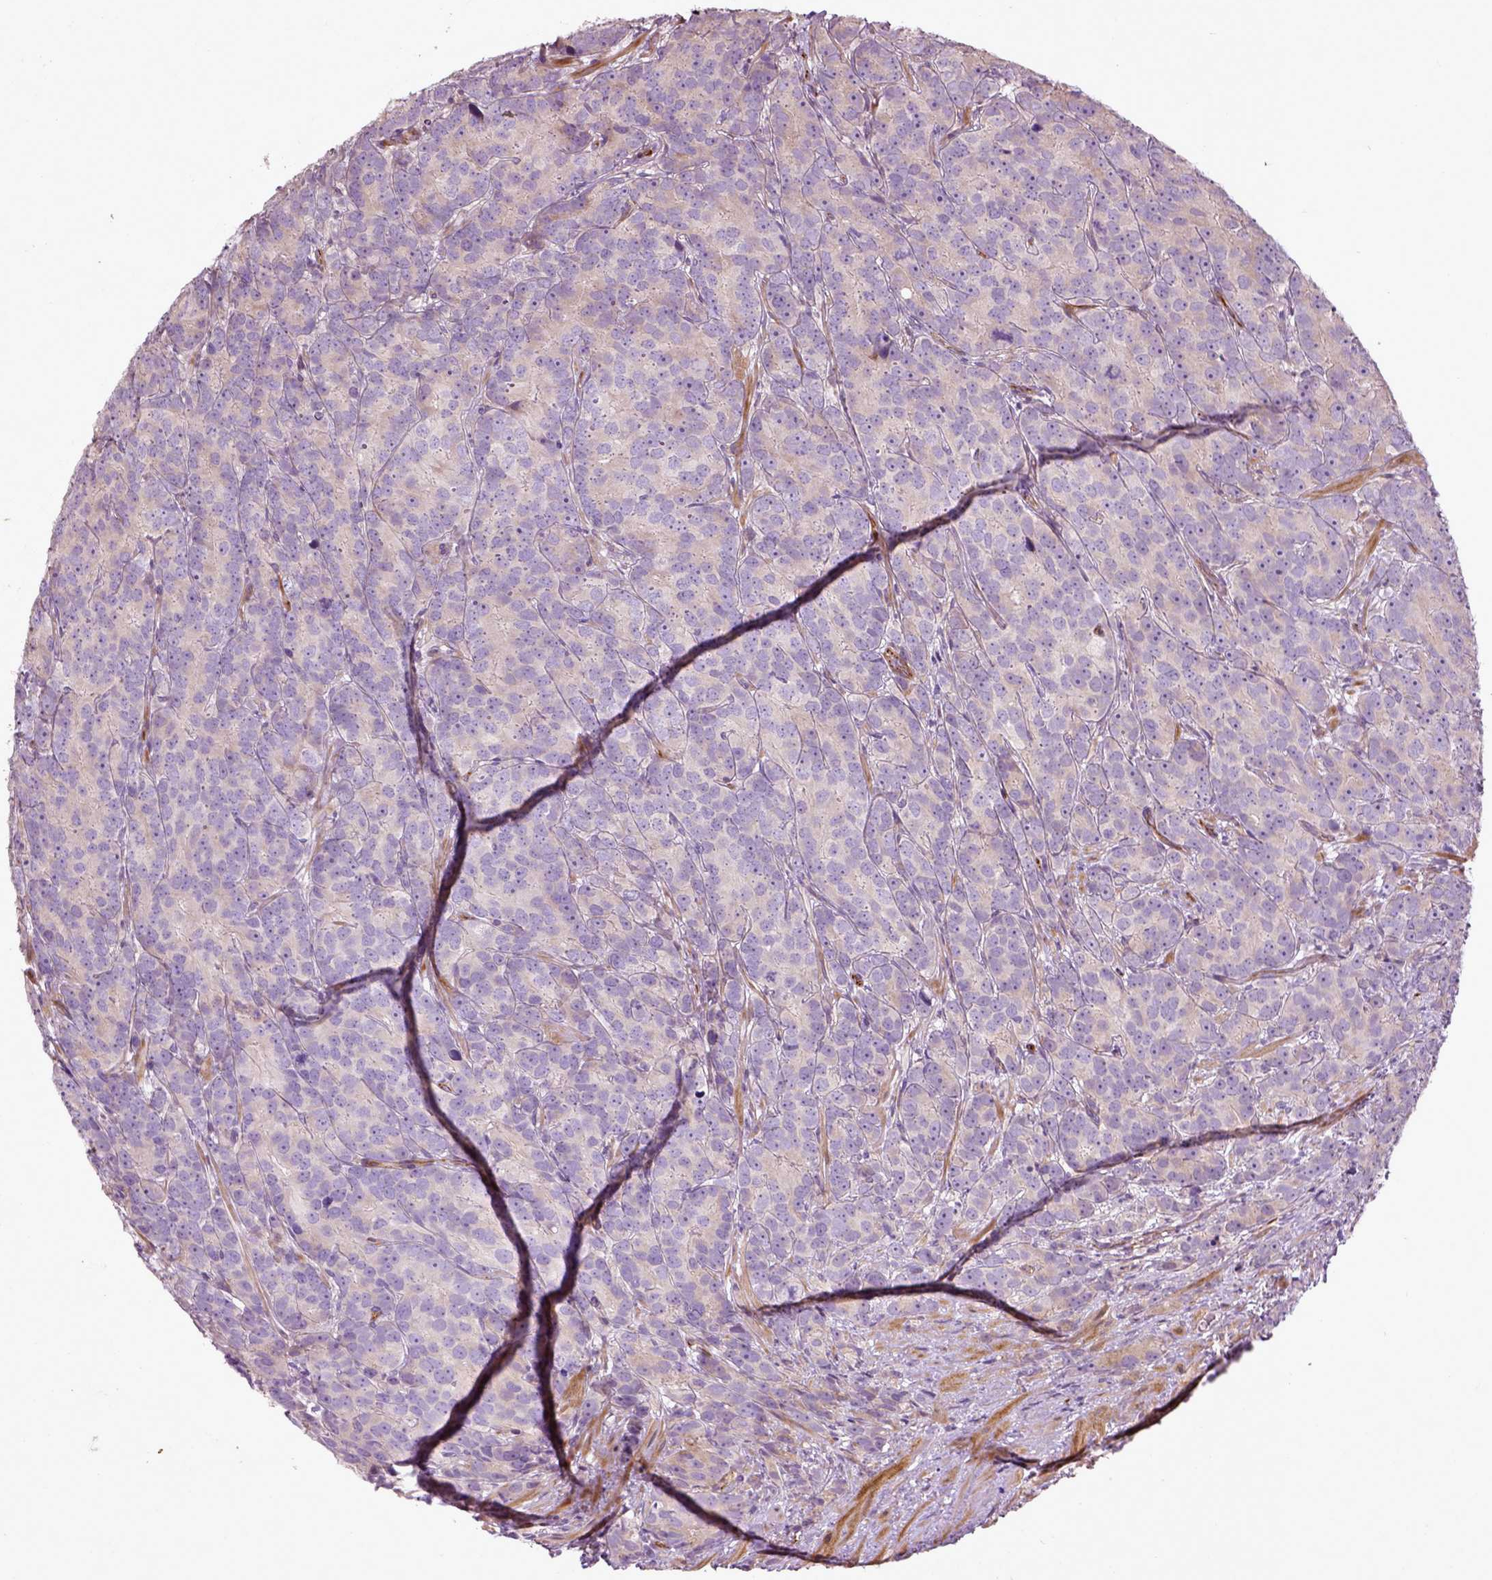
{"staining": {"intensity": "negative", "quantity": "none", "location": "none"}, "tissue": "prostate cancer", "cell_type": "Tumor cells", "image_type": "cancer", "snomed": [{"axis": "morphology", "description": "Adenocarcinoma, High grade"}, {"axis": "topography", "description": "Prostate"}], "caption": "IHC histopathology image of human adenocarcinoma (high-grade) (prostate) stained for a protein (brown), which displays no staining in tumor cells. (Immunohistochemistry (ihc), brightfield microscopy, high magnification).", "gene": "PKP3", "patient": {"sex": "male", "age": 90}}